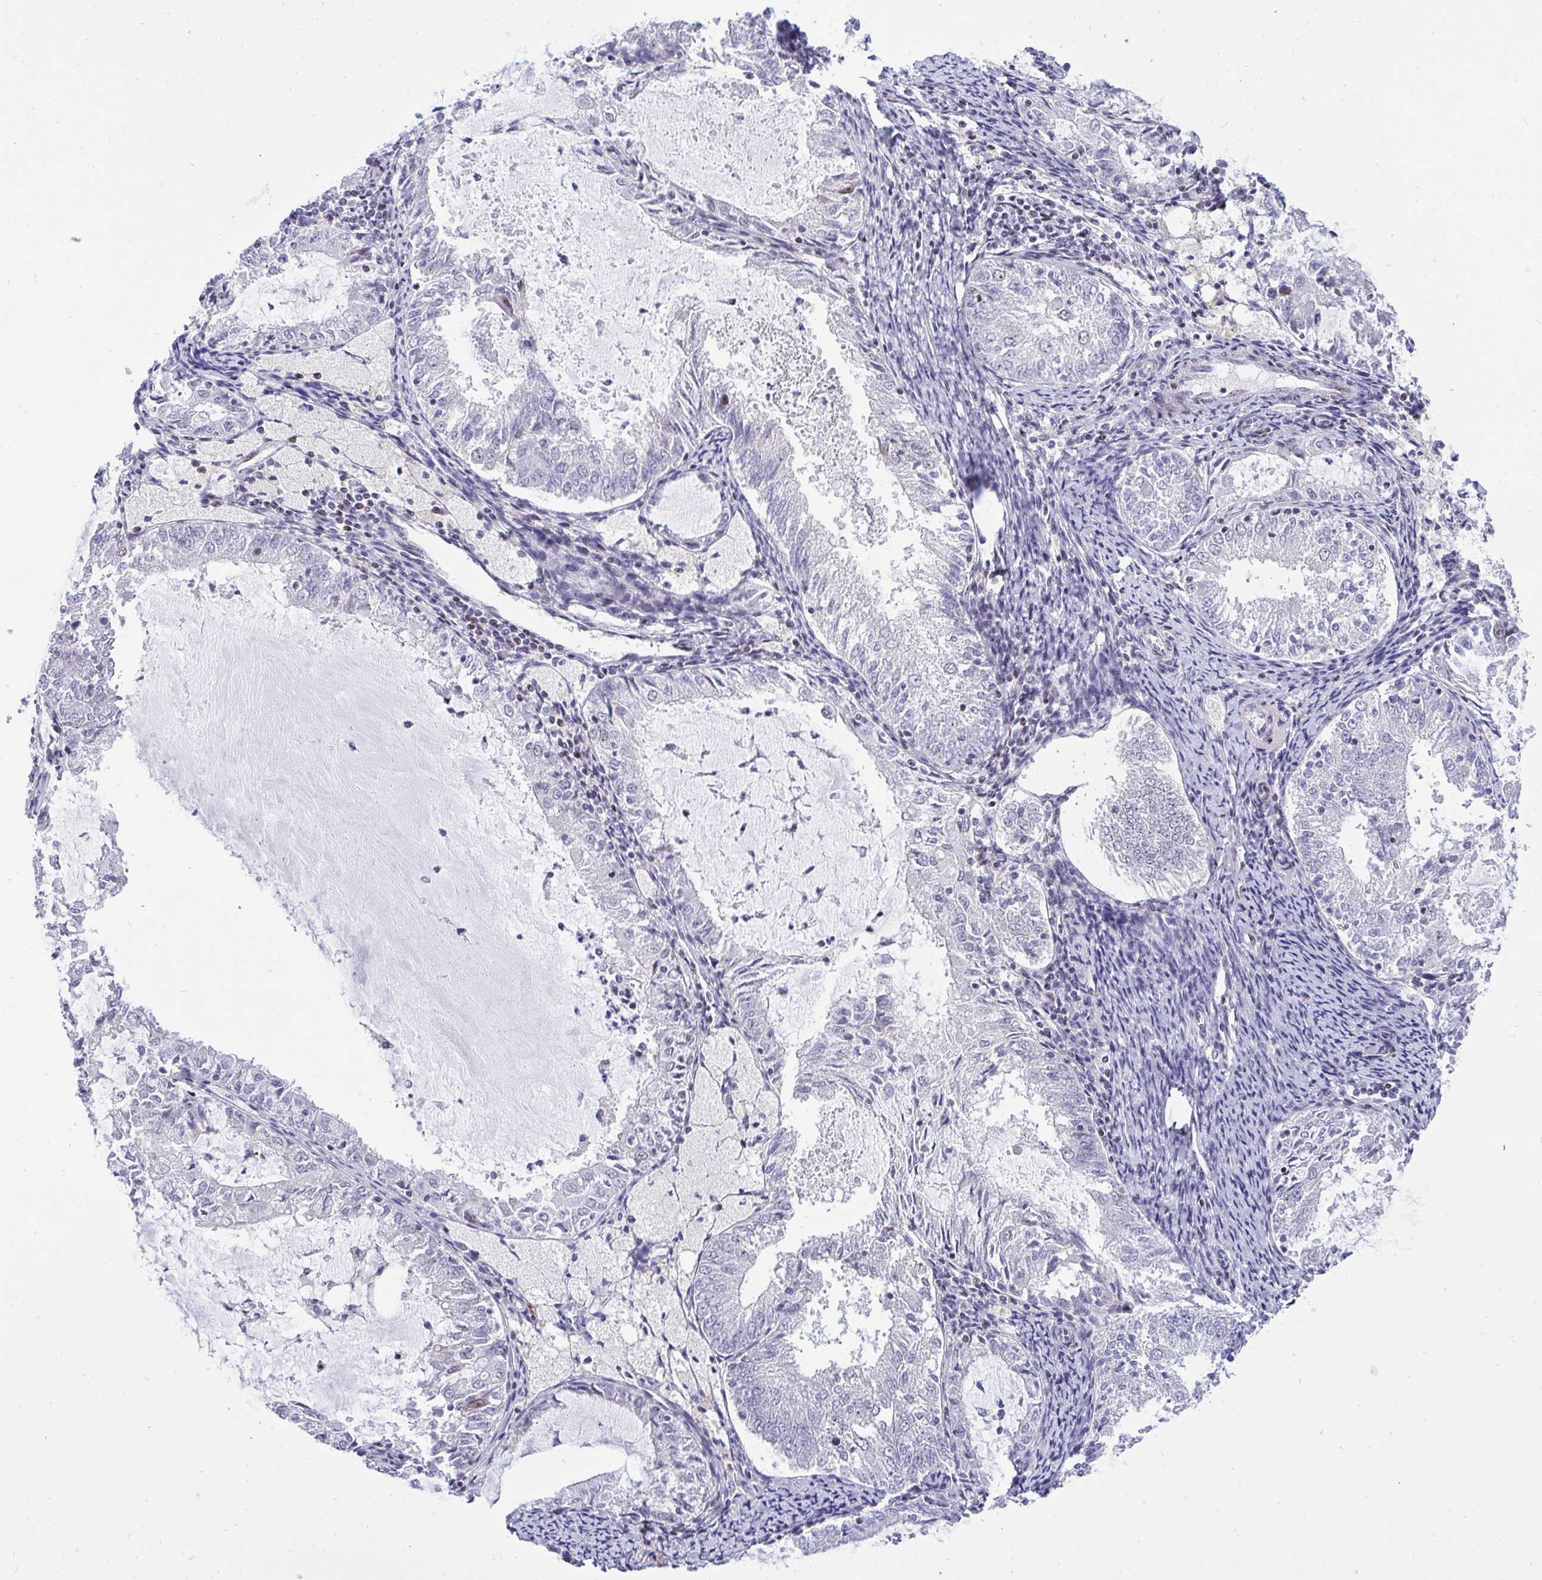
{"staining": {"intensity": "negative", "quantity": "none", "location": "none"}, "tissue": "endometrial cancer", "cell_type": "Tumor cells", "image_type": "cancer", "snomed": [{"axis": "morphology", "description": "Adenocarcinoma, NOS"}, {"axis": "topography", "description": "Endometrium"}], "caption": "Human endometrial cancer (adenocarcinoma) stained for a protein using IHC exhibits no expression in tumor cells.", "gene": "PLPPR3", "patient": {"sex": "female", "age": 57}}